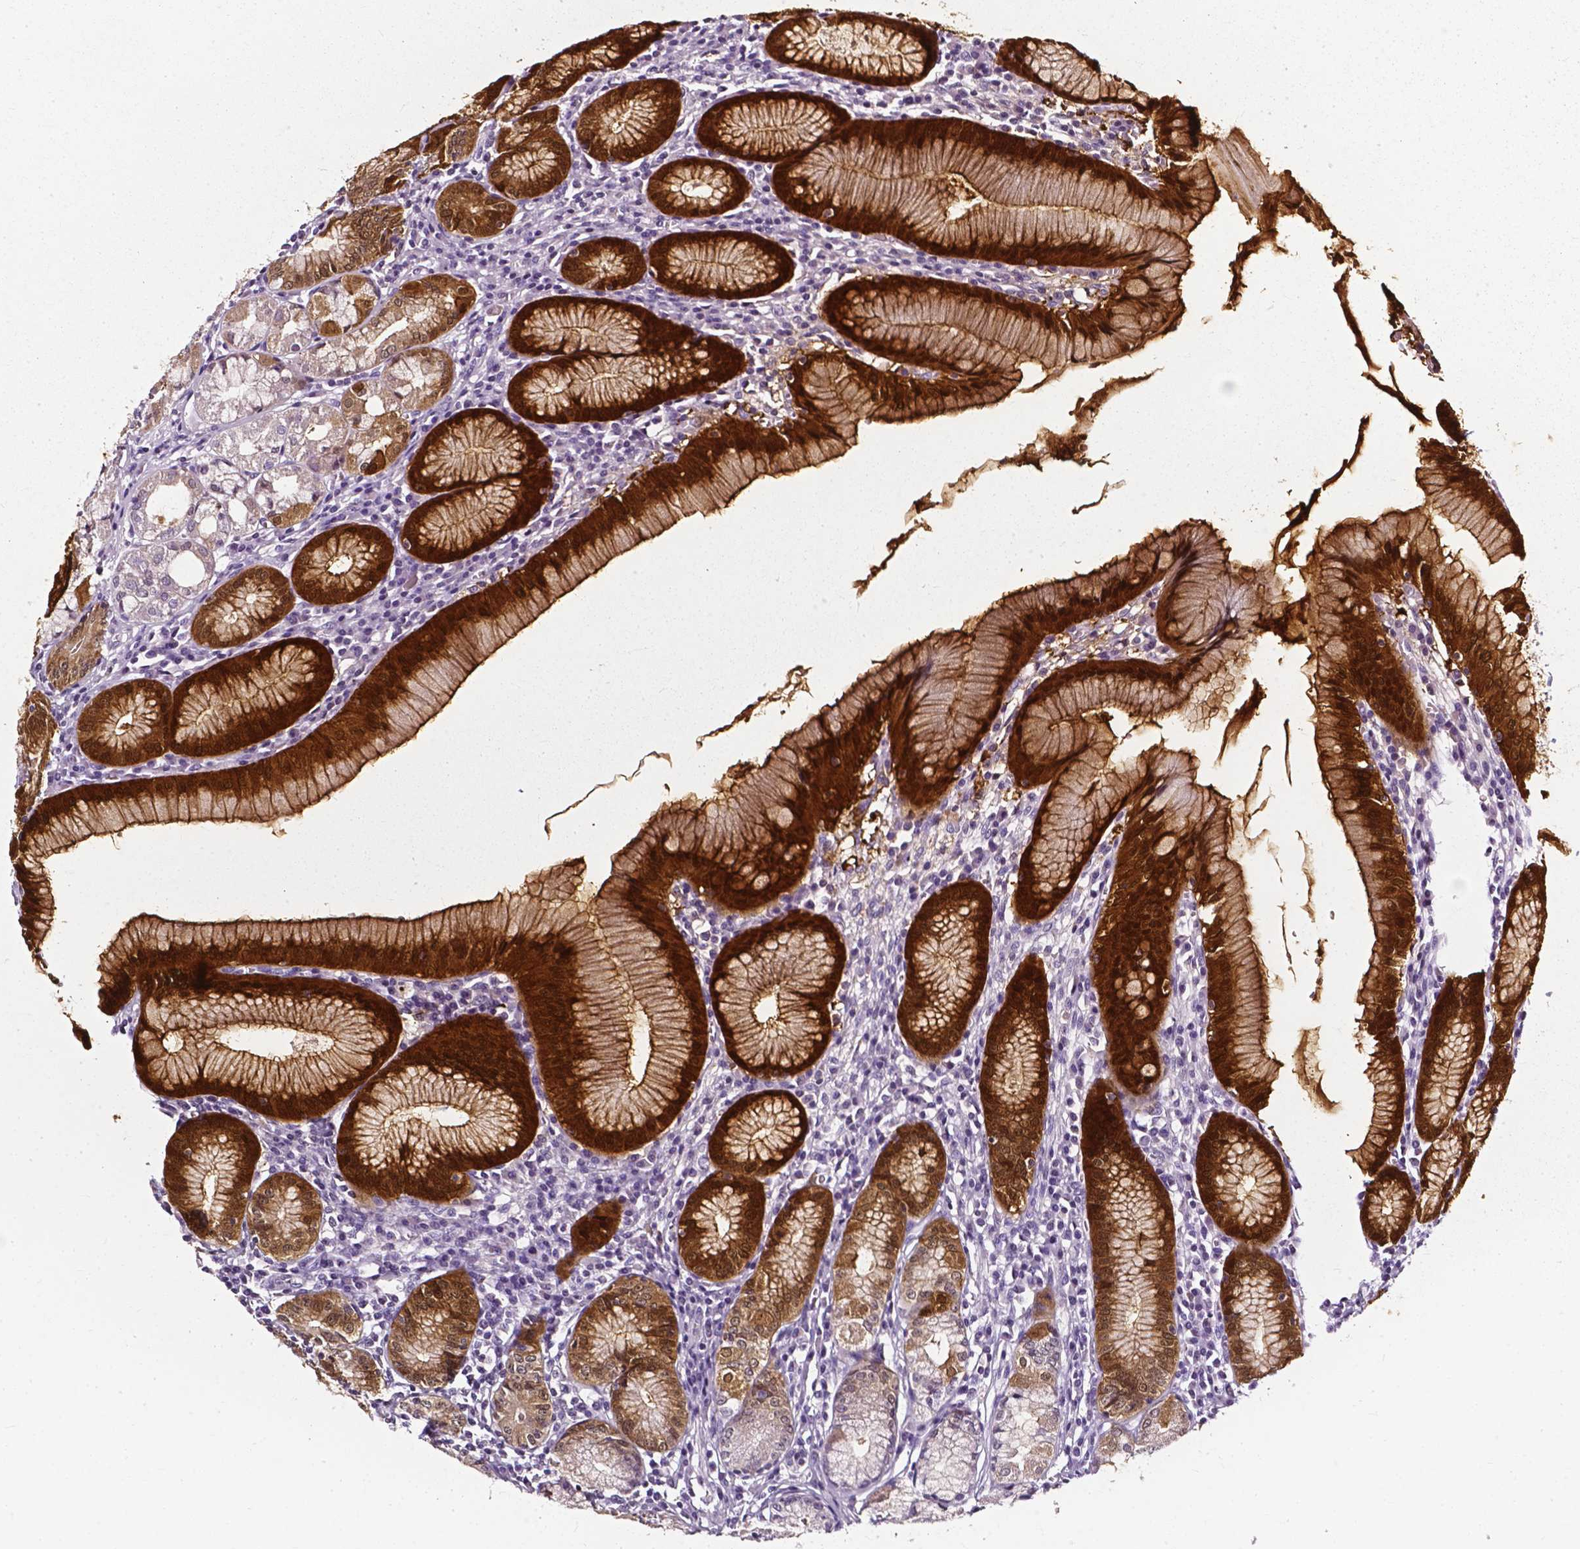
{"staining": {"intensity": "strong", "quantity": "25%-75%", "location": "cytoplasmic/membranous,nuclear"}, "tissue": "stomach", "cell_type": "Glandular cells", "image_type": "normal", "snomed": [{"axis": "morphology", "description": "Normal tissue, NOS"}, {"axis": "topography", "description": "Stomach"}], "caption": "DAB (3,3'-diaminobenzidine) immunohistochemical staining of benign human stomach demonstrates strong cytoplasmic/membranous,nuclear protein positivity in about 25%-75% of glandular cells.", "gene": "AKR1B10", "patient": {"sex": "male", "age": 55}}